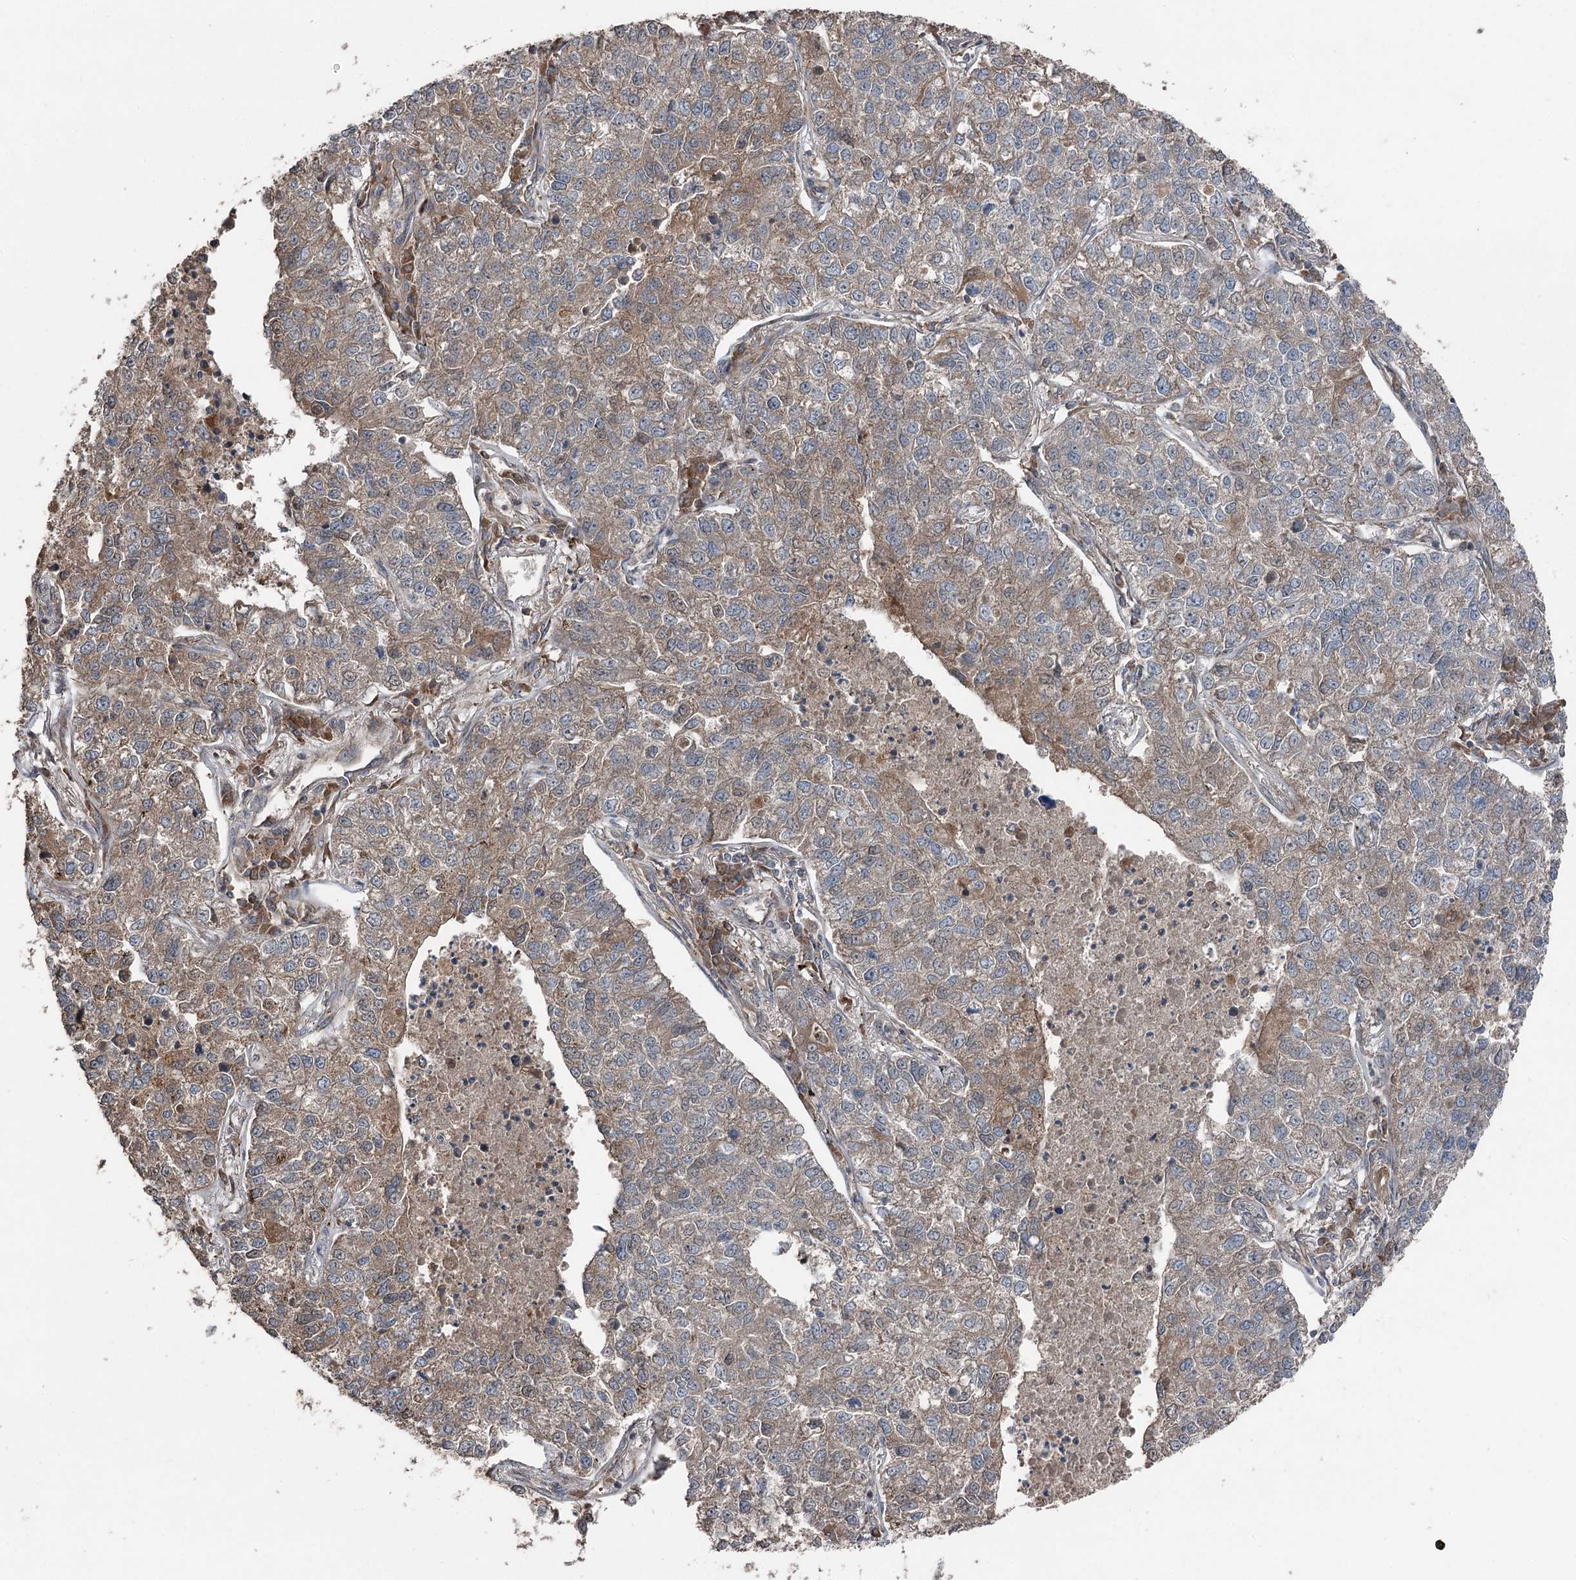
{"staining": {"intensity": "weak", "quantity": ">75%", "location": "cytoplasmic/membranous"}, "tissue": "lung cancer", "cell_type": "Tumor cells", "image_type": "cancer", "snomed": [{"axis": "morphology", "description": "Adenocarcinoma, NOS"}, {"axis": "topography", "description": "Lung"}], "caption": "Lung cancer stained with a brown dye reveals weak cytoplasmic/membranous positive positivity in approximately >75% of tumor cells.", "gene": "MAPK8IP2", "patient": {"sex": "male", "age": 49}}